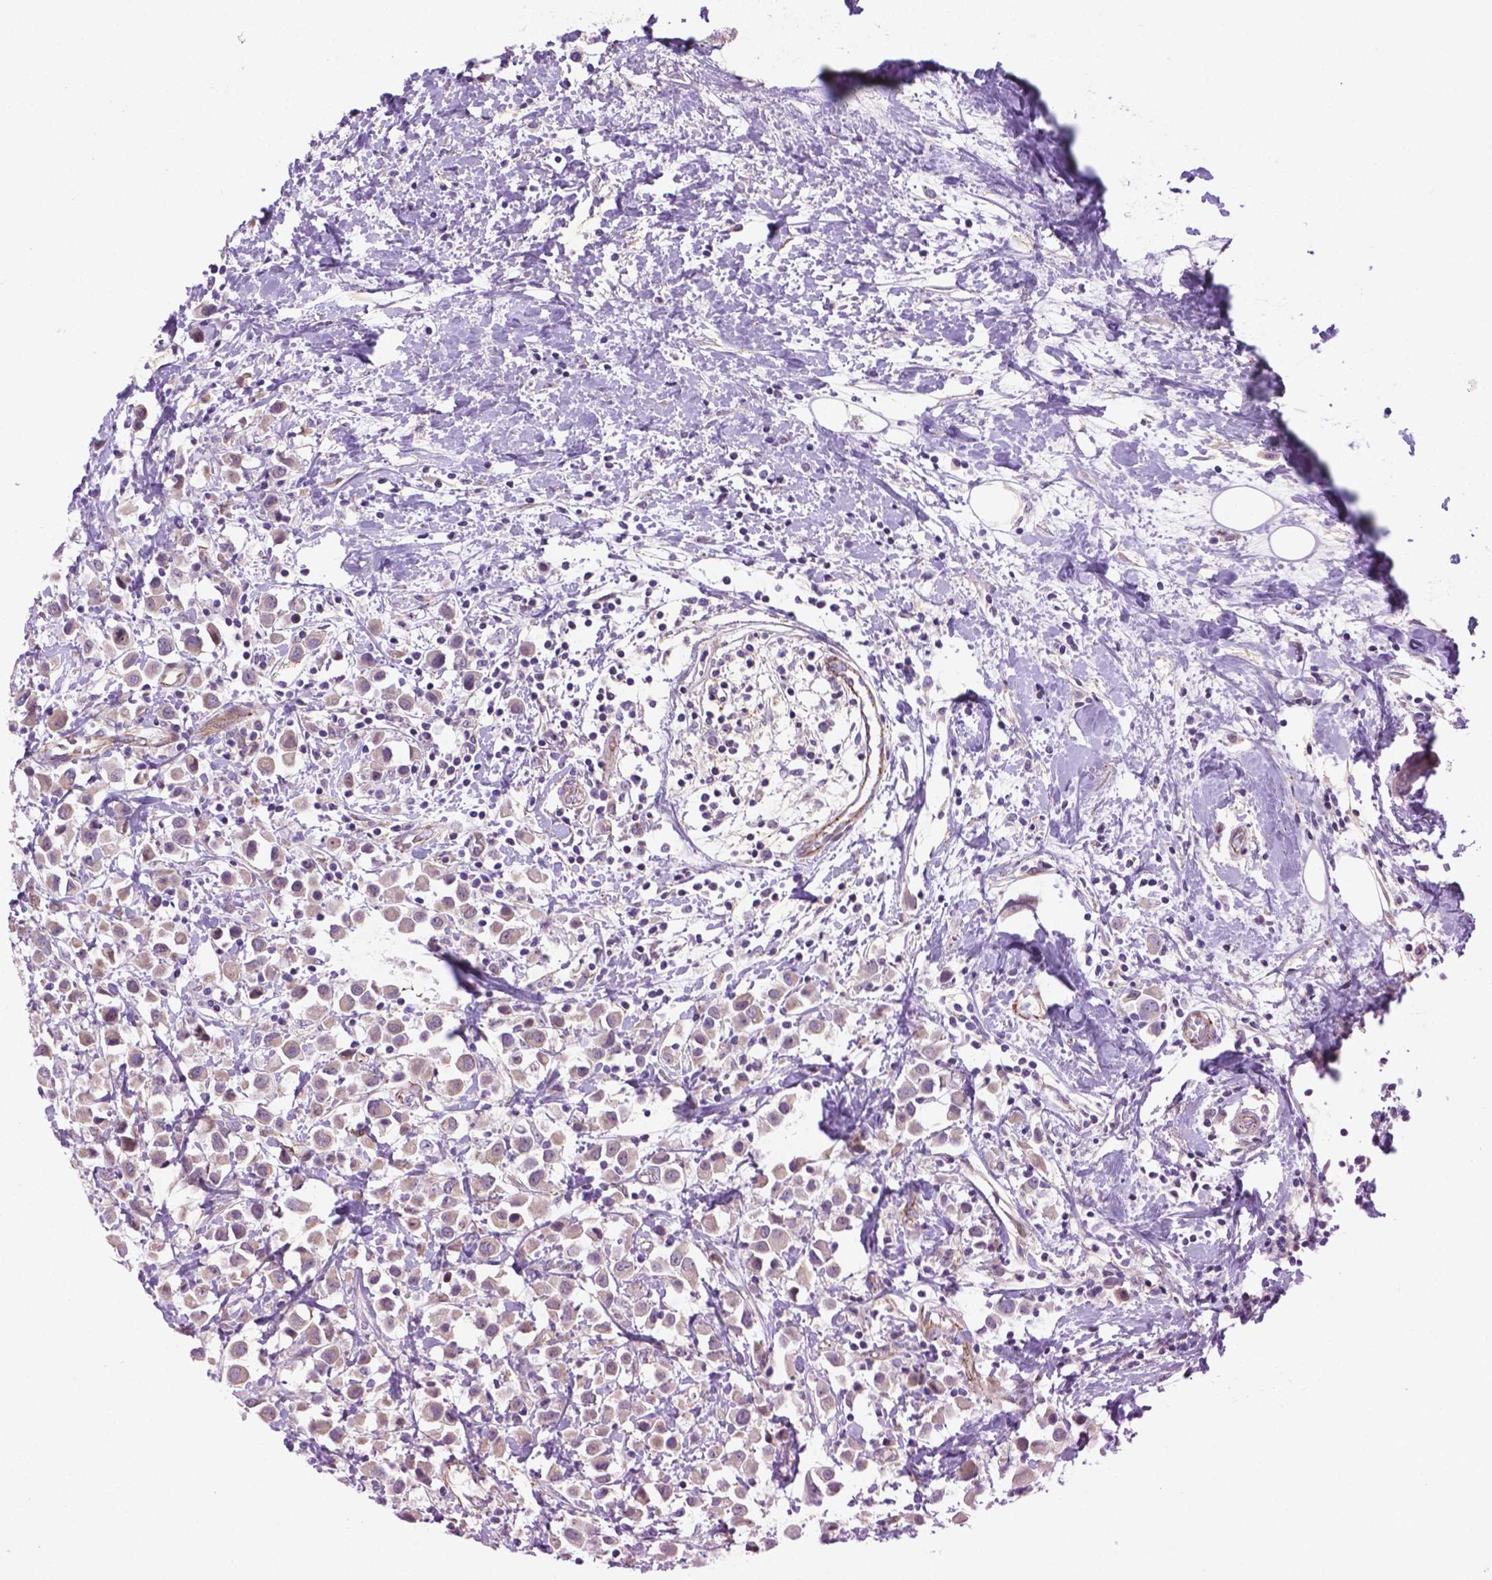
{"staining": {"intensity": "weak", "quantity": "<25%", "location": "cytoplasmic/membranous"}, "tissue": "breast cancer", "cell_type": "Tumor cells", "image_type": "cancer", "snomed": [{"axis": "morphology", "description": "Duct carcinoma"}, {"axis": "topography", "description": "Breast"}], "caption": "A micrograph of human breast invasive ductal carcinoma is negative for staining in tumor cells.", "gene": "CCER2", "patient": {"sex": "female", "age": 61}}